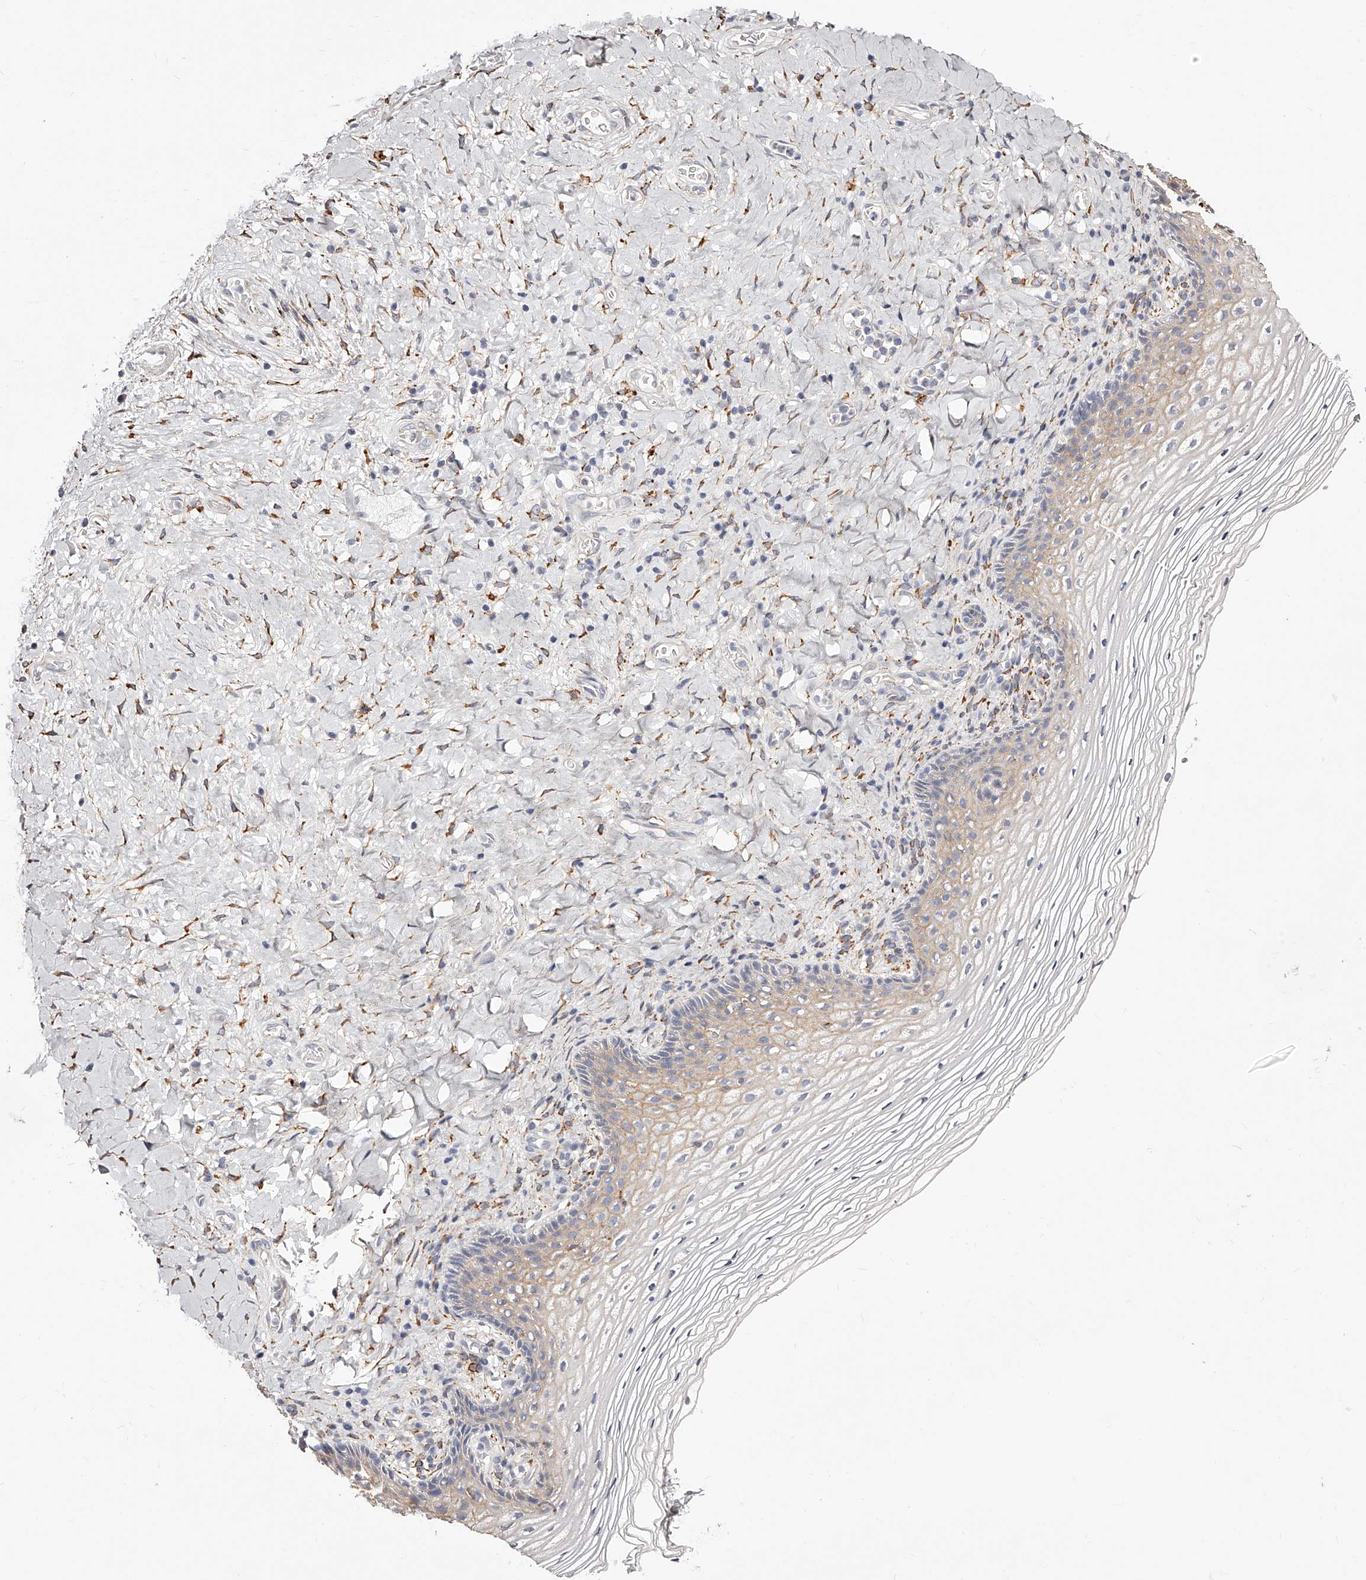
{"staining": {"intensity": "weak", "quantity": "25%-75%", "location": "cytoplasmic/membranous"}, "tissue": "vagina", "cell_type": "Squamous epithelial cells", "image_type": "normal", "snomed": [{"axis": "morphology", "description": "Normal tissue, NOS"}, {"axis": "topography", "description": "Vagina"}], "caption": "Unremarkable vagina reveals weak cytoplasmic/membranous staining in about 25%-75% of squamous epithelial cells Nuclei are stained in blue..", "gene": "CD82", "patient": {"sex": "female", "age": 60}}